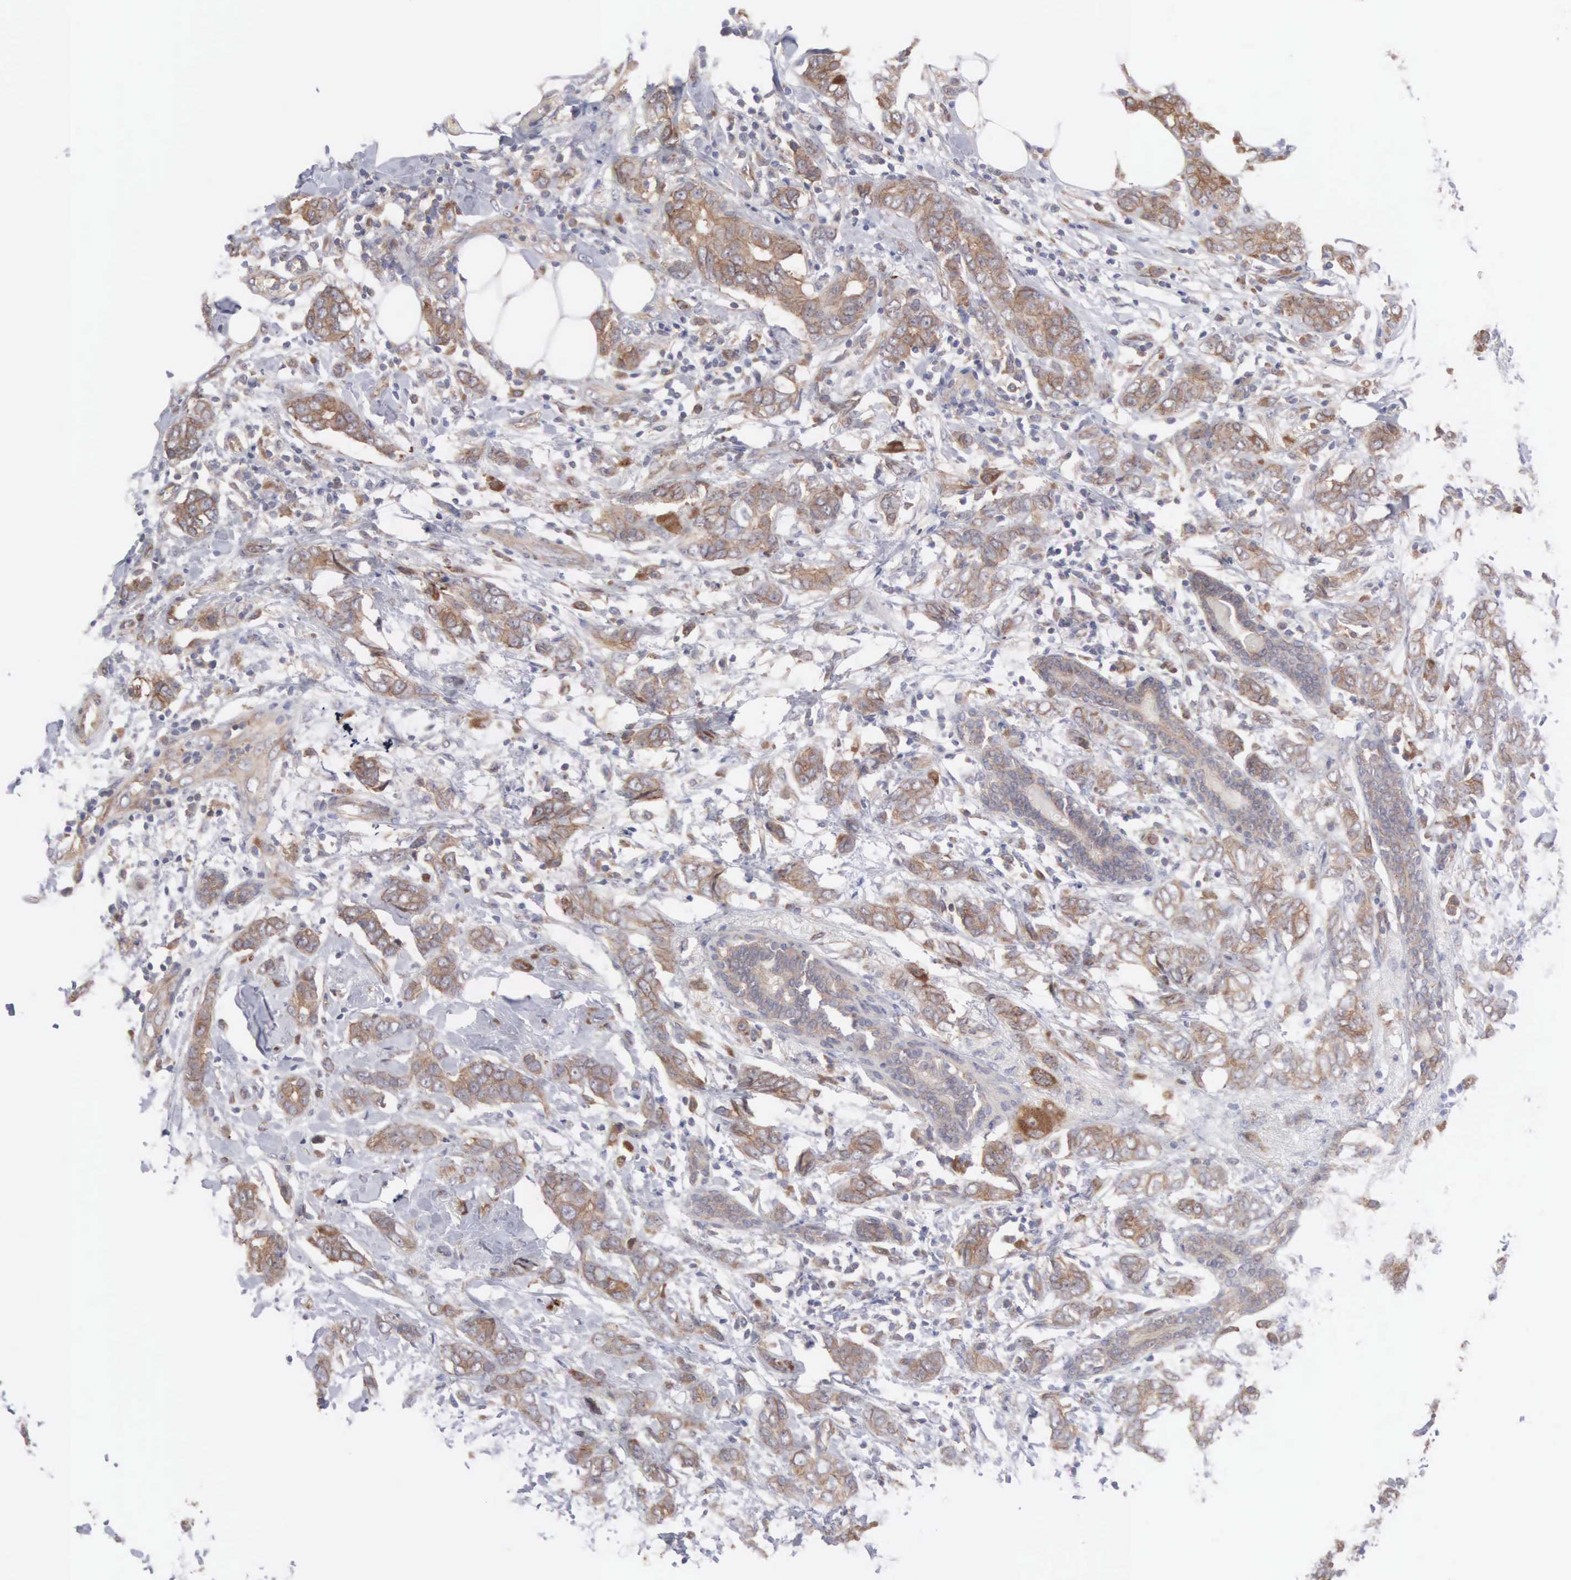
{"staining": {"intensity": "moderate", "quantity": ">75%", "location": "cytoplasmic/membranous"}, "tissue": "breast cancer", "cell_type": "Tumor cells", "image_type": "cancer", "snomed": [{"axis": "morphology", "description": "Duct carcinoma"}, {"axis": "topography", "description": "Breast"}], "caption": "Immunohistochemical staining of human invasive ductal carcinoma (breast) demonstrates medium levels of moderate cytoplasmic/membranous protein staining in approximately >75% of tumor cells.", "gene": "INF2", "patient": {"sex": "female", "age": 53}}